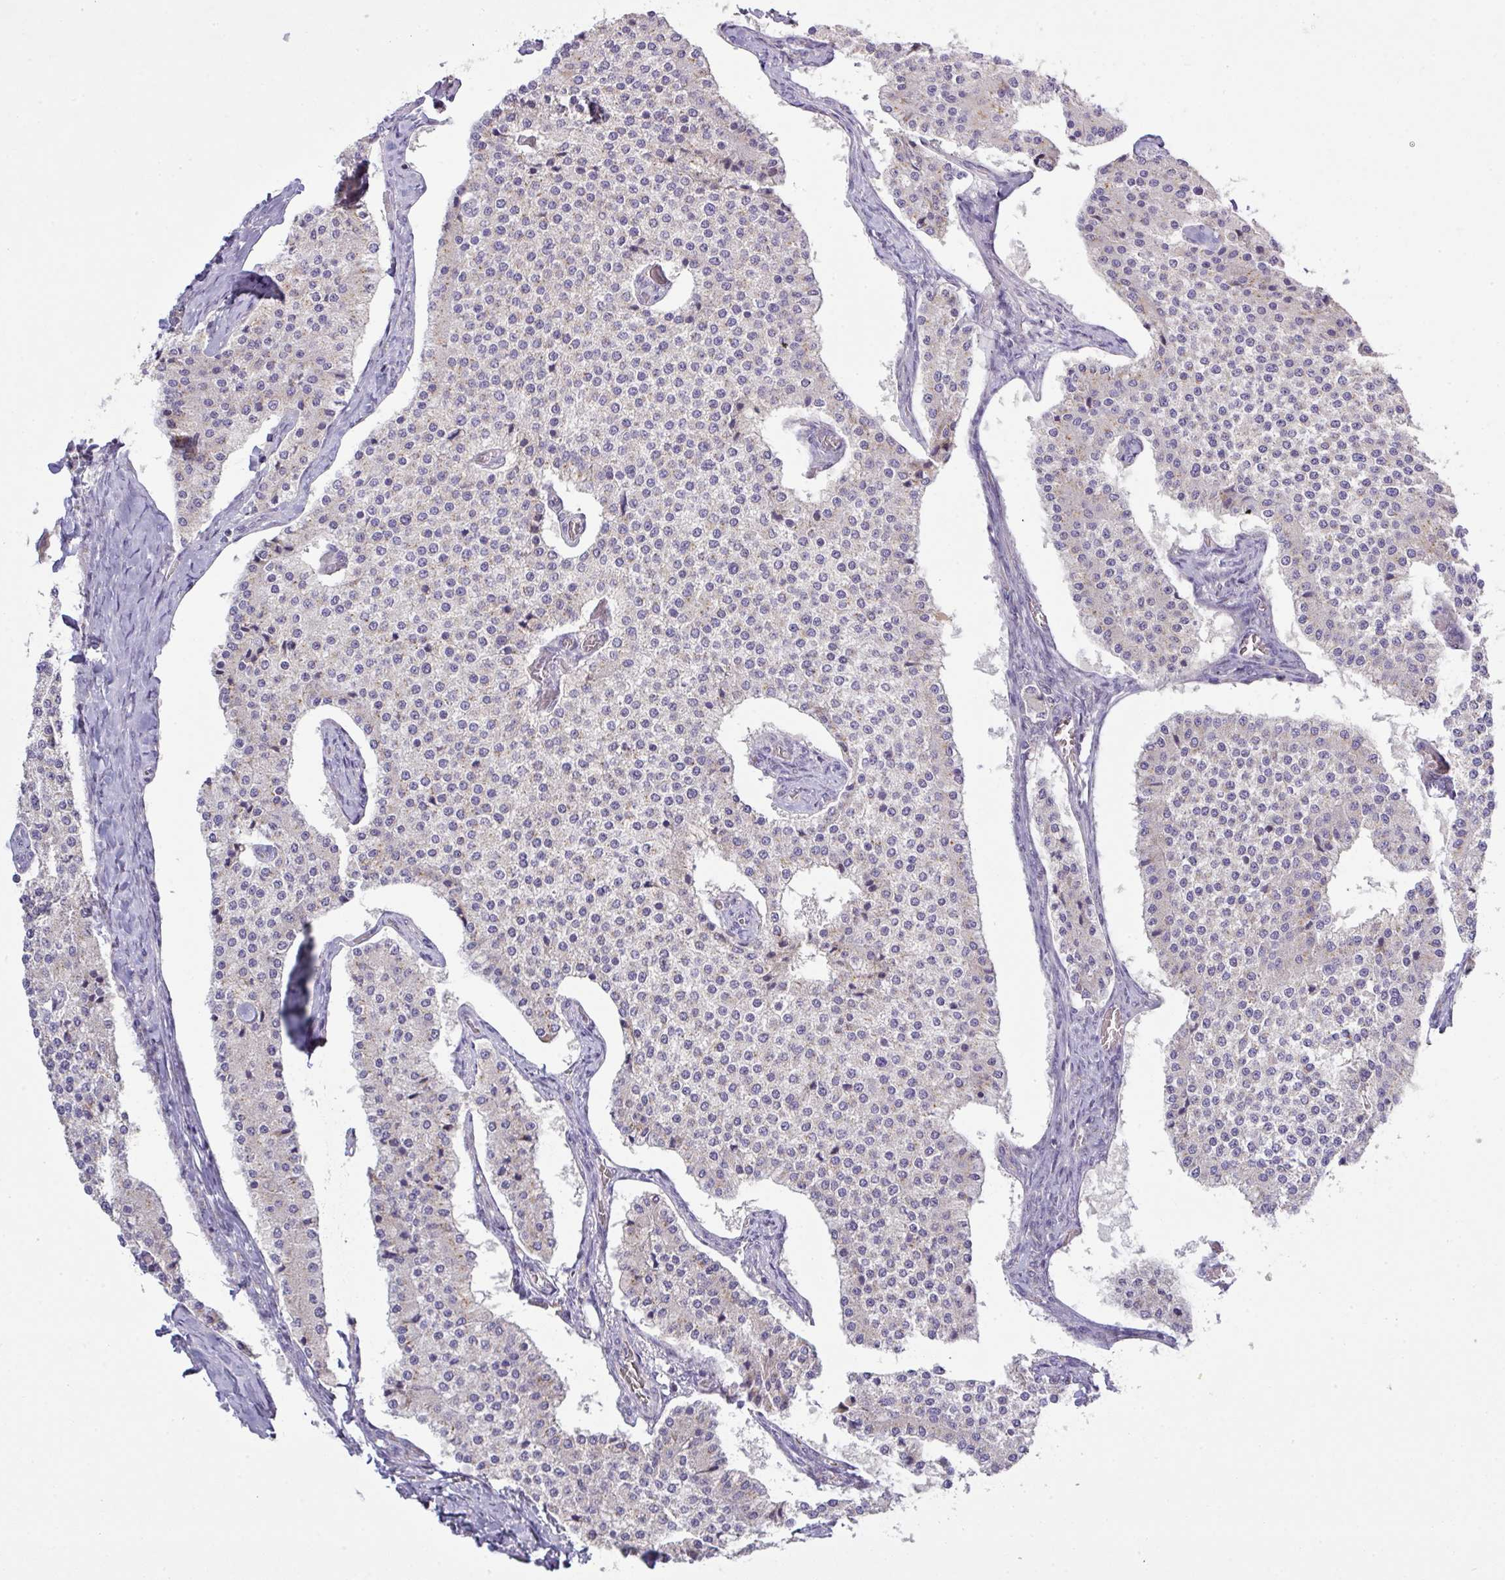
{"staining": {"intensity": "negative", "quantity": "none", "location": "none"}, "tissue": "carcinoid", "cell_type": "Tumor cells", "image_type": "cancer", "snomed": [{"axis": "morphology", "description": "Carcinoid, malignant, NOS"}, {"axis": "topography", "description": "Colon"}], "caption": "Protein analysis of carcinoid shows no significant staining in tumor cells.", "gene": "VTI1A", "patient": {"sex": "female", "age": 52}}